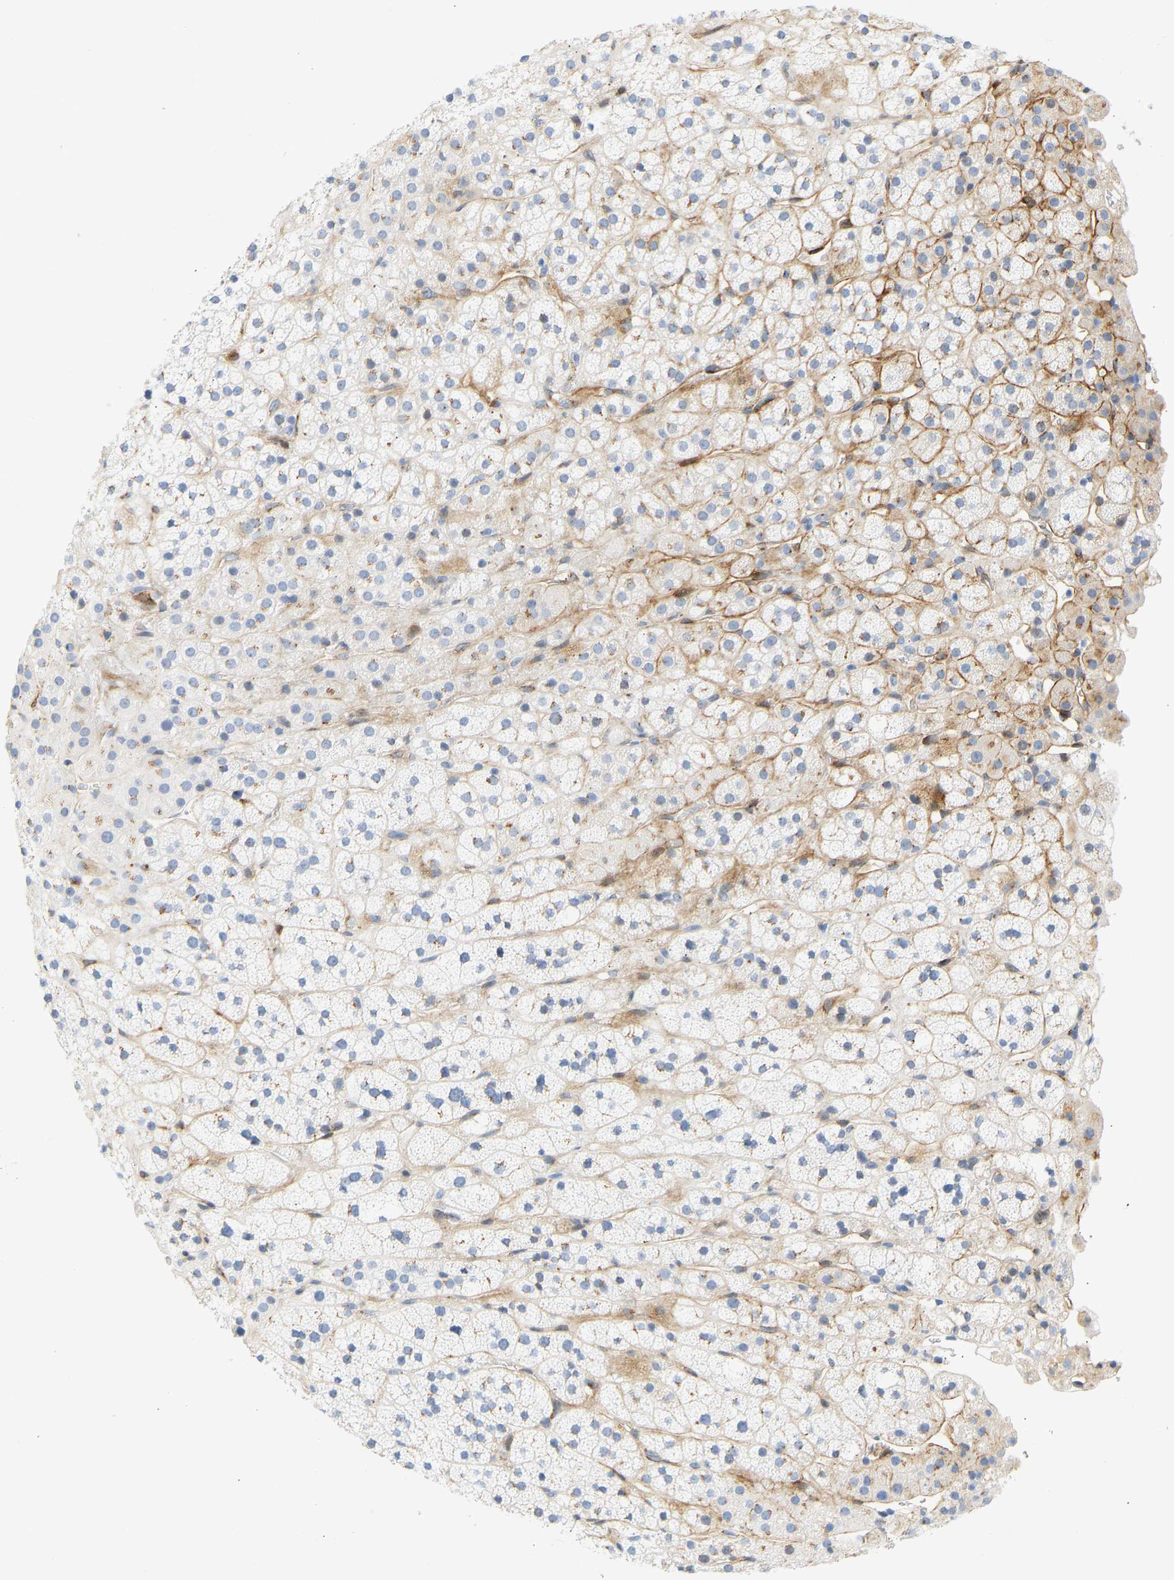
{"staining": {"intensity": "moderate", "quantity": "<25%", "location": "cytoplasmic/membranous"}, "tissue": "adrenal gland", "cell_type": "Glandular cells", "image_type": "normal", "snomed": [{"axis": "morphology", "description": "Normal tissue, NOS"}, {"axis": "topography", "description": "Adrenal gland"}], "caption": "This photomicrograph exhibits immunohistochemistry staining of normal human adrenal gland, with low moderate cytoplasmic/membranous staining in about <25% of glandular cells.", "gene": "SLC30A7", "patient": {"sex": "male", "age": 56}}